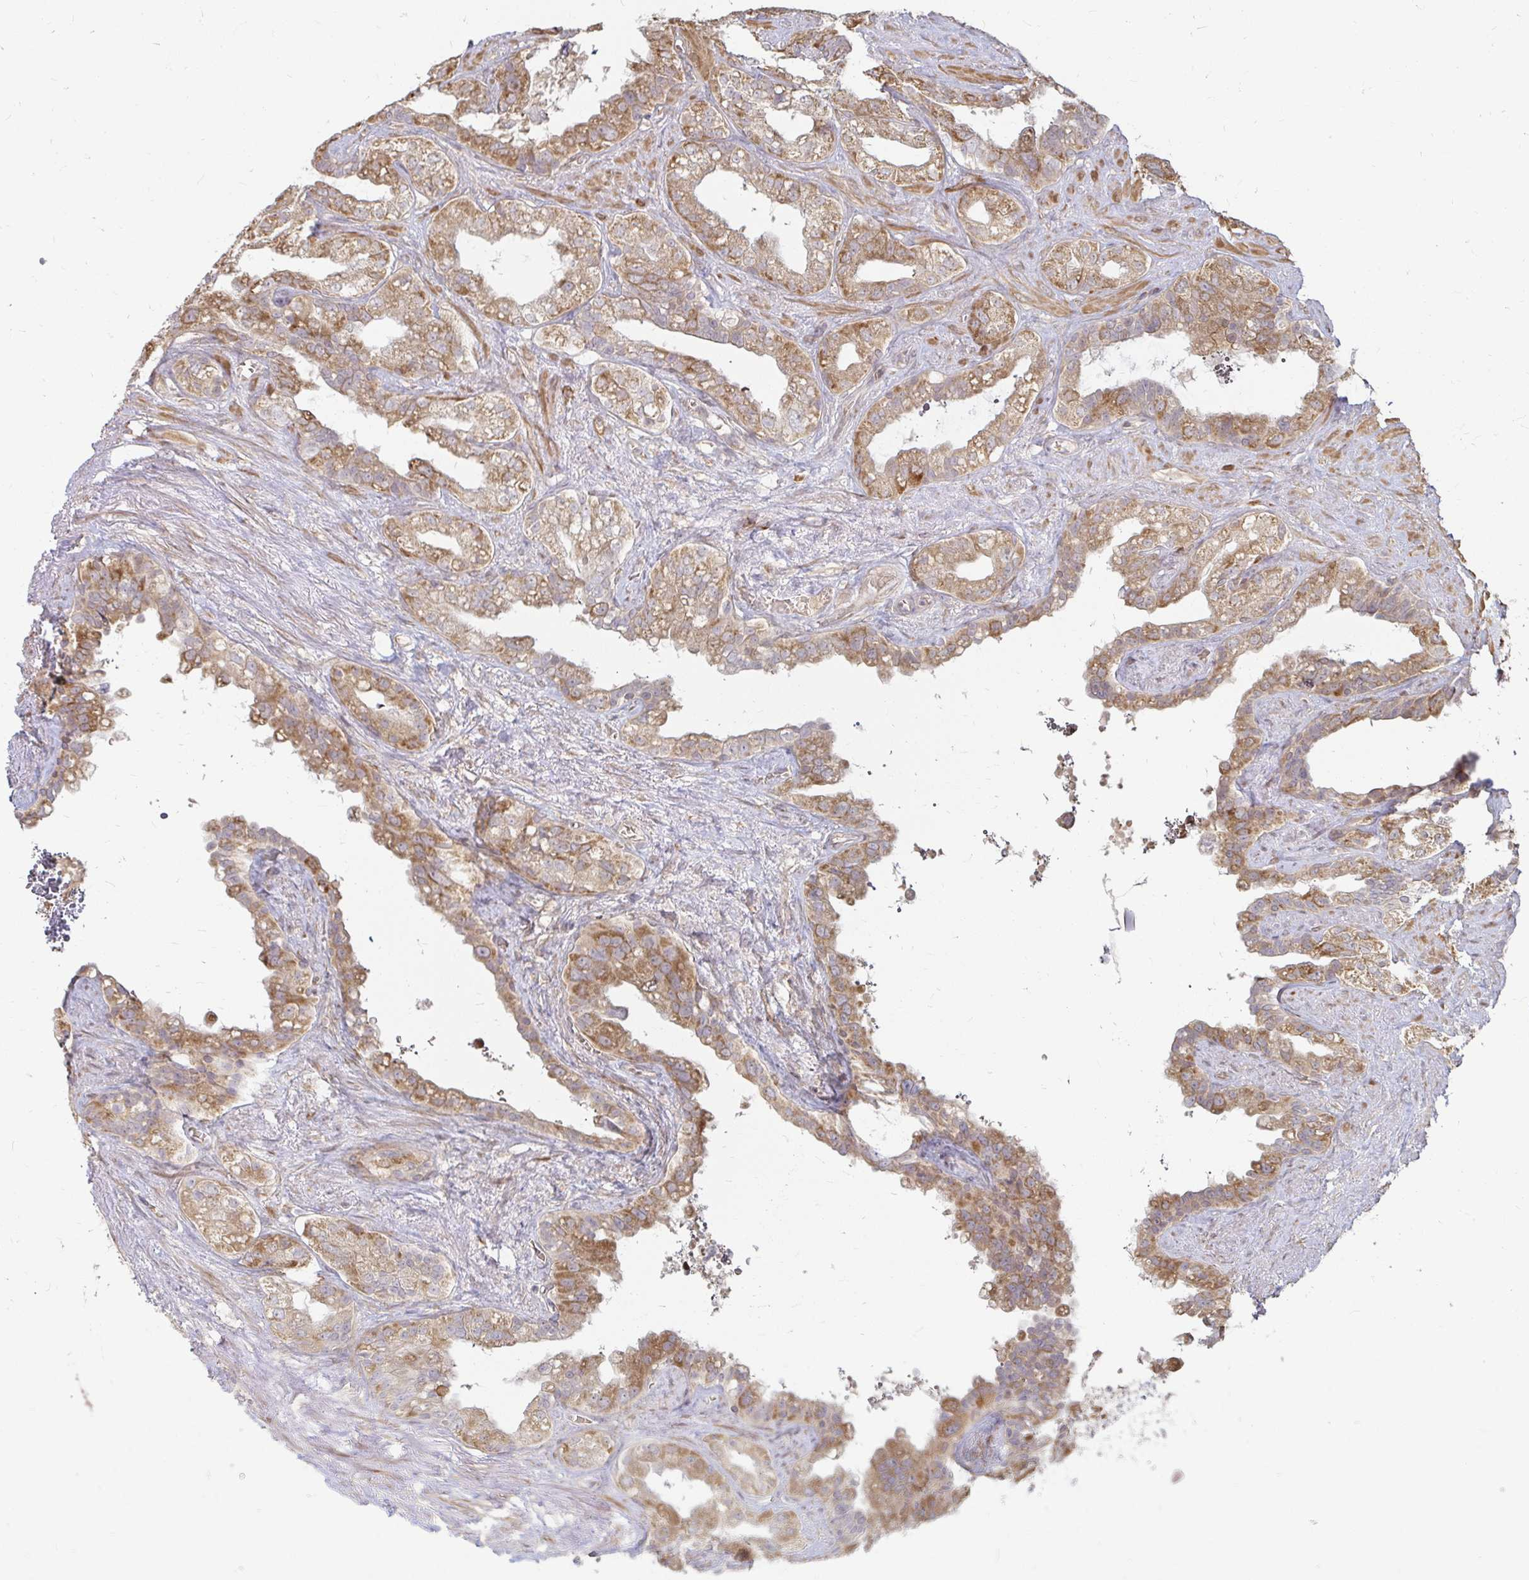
{"staining": {"intensity": "moderate", "quantity": ">75%", "location": "cytoplasmic/membranous"}, "tissue": "seminal vesicle", "cell_type": "Glandular cells", "image_type": "normal", "snomed": [{"axis": "morphology", "description": "Normal tissue, NOS"}, {"axis": "topography", "description": "Seminal veicle"}, {"axis": "topography", "description": "Peripheral nerve tissue"}], "caption": "About >75% of glandular cells in unremarkable human seminal vesicle exhibit moderate cytoplasmic/membranous protein positivity as visualized by brown immunohistochemical staining.", "gene": "CAST", "patient": {"sex": "male", "age": 76}}